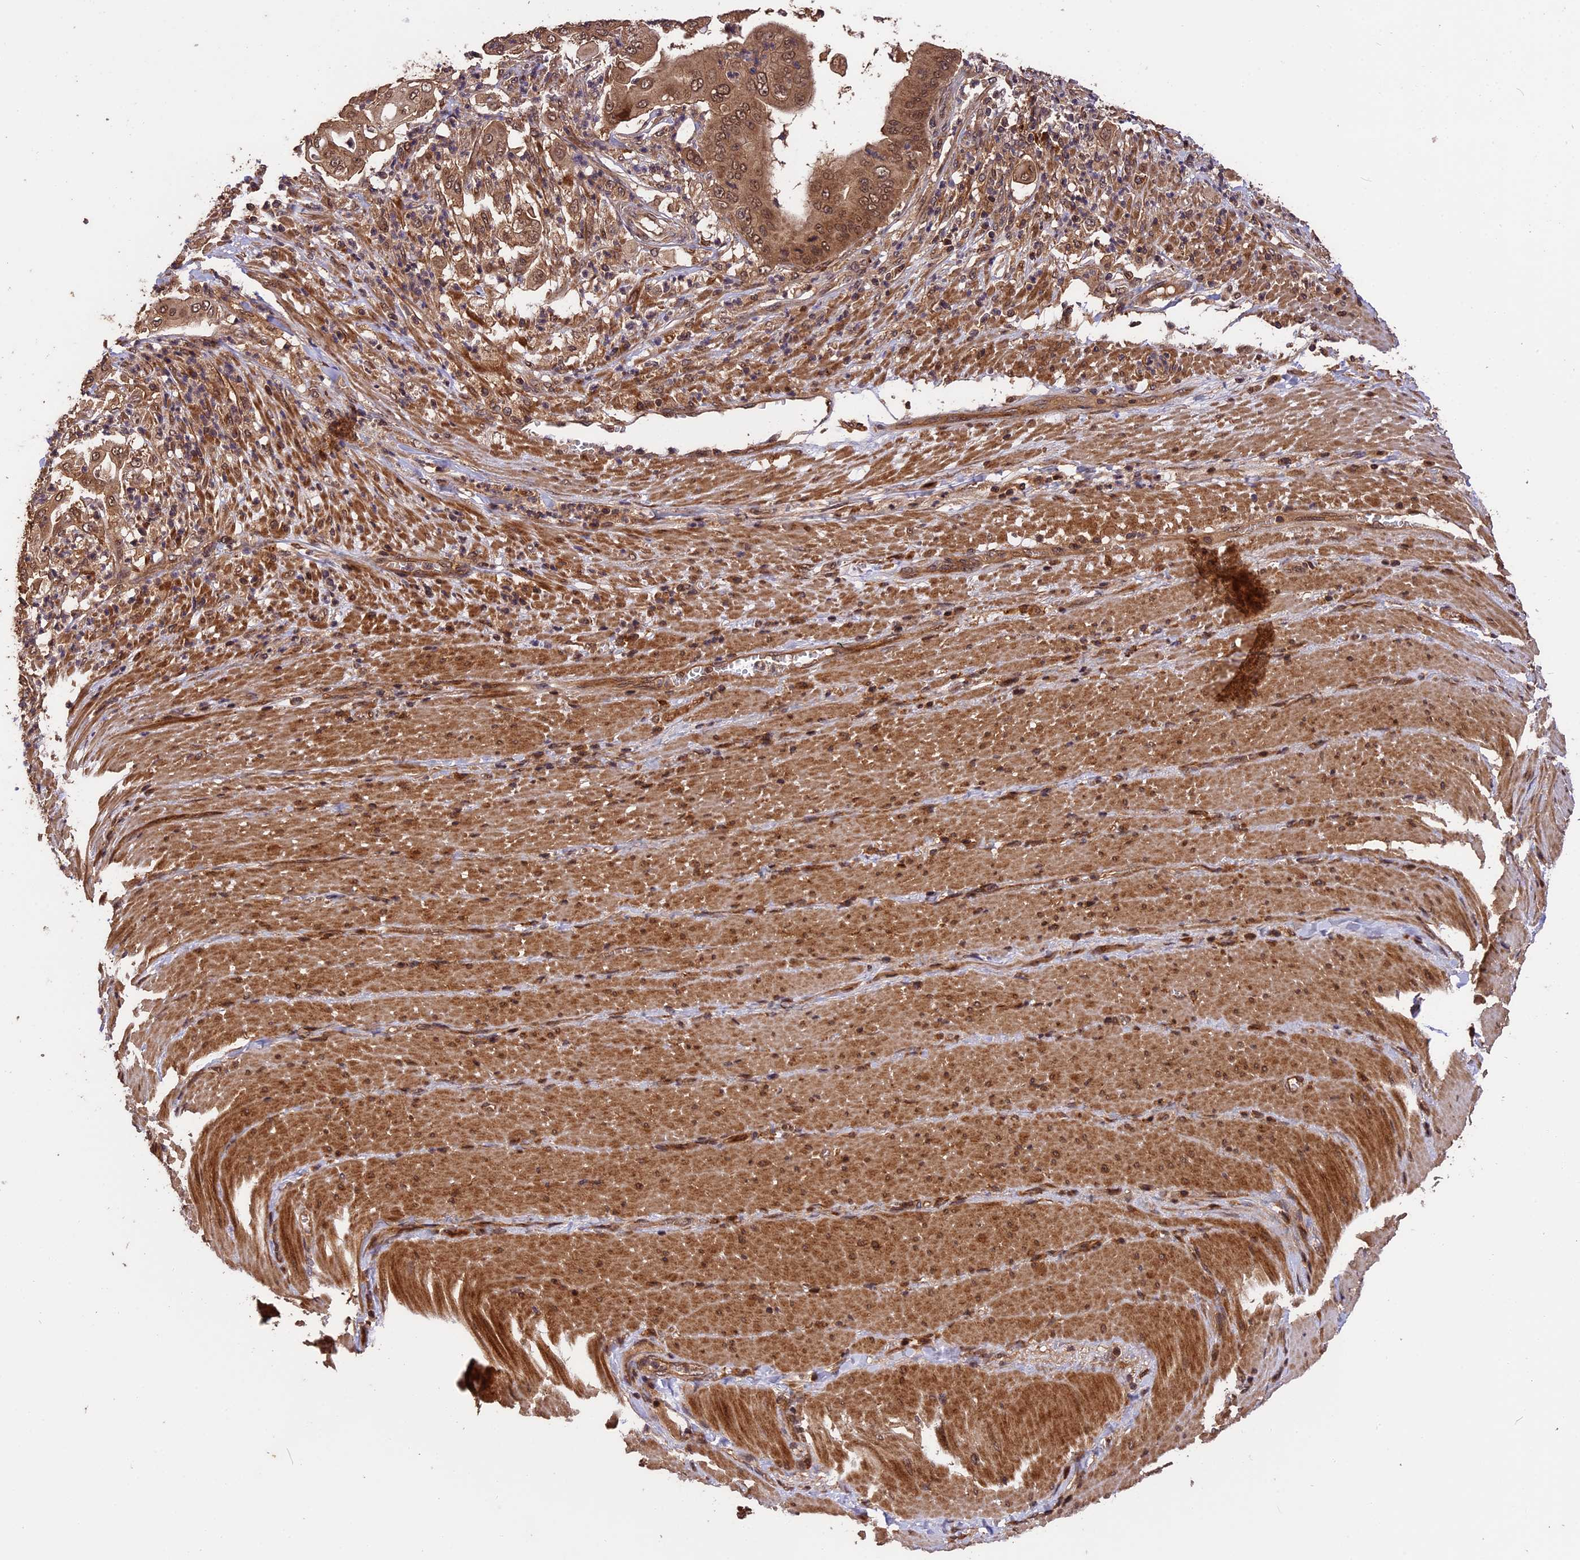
{"staining": {"intensity": "moderate", "quantity": ">75%", "location": "cytoplasmic/membranous,nuclear"}, "tissue": "pancreatic cancer", "cell_type": "Tumor cells", "image_type": "cancer", "snomed": [{"axis": "morphology", "description": "Adenocarcinoma, NOS"}, {"axis": "topography", "description": "Pancreas"}], "caption": "An image of pancreatic adenocarcinoma stained for a protein demonstrates moderate cytoplasmic/membranous and nuclear brown staining in tumor cells.", "gene": "ESCO1", "patient": {"sex": "female", "age": 77}}